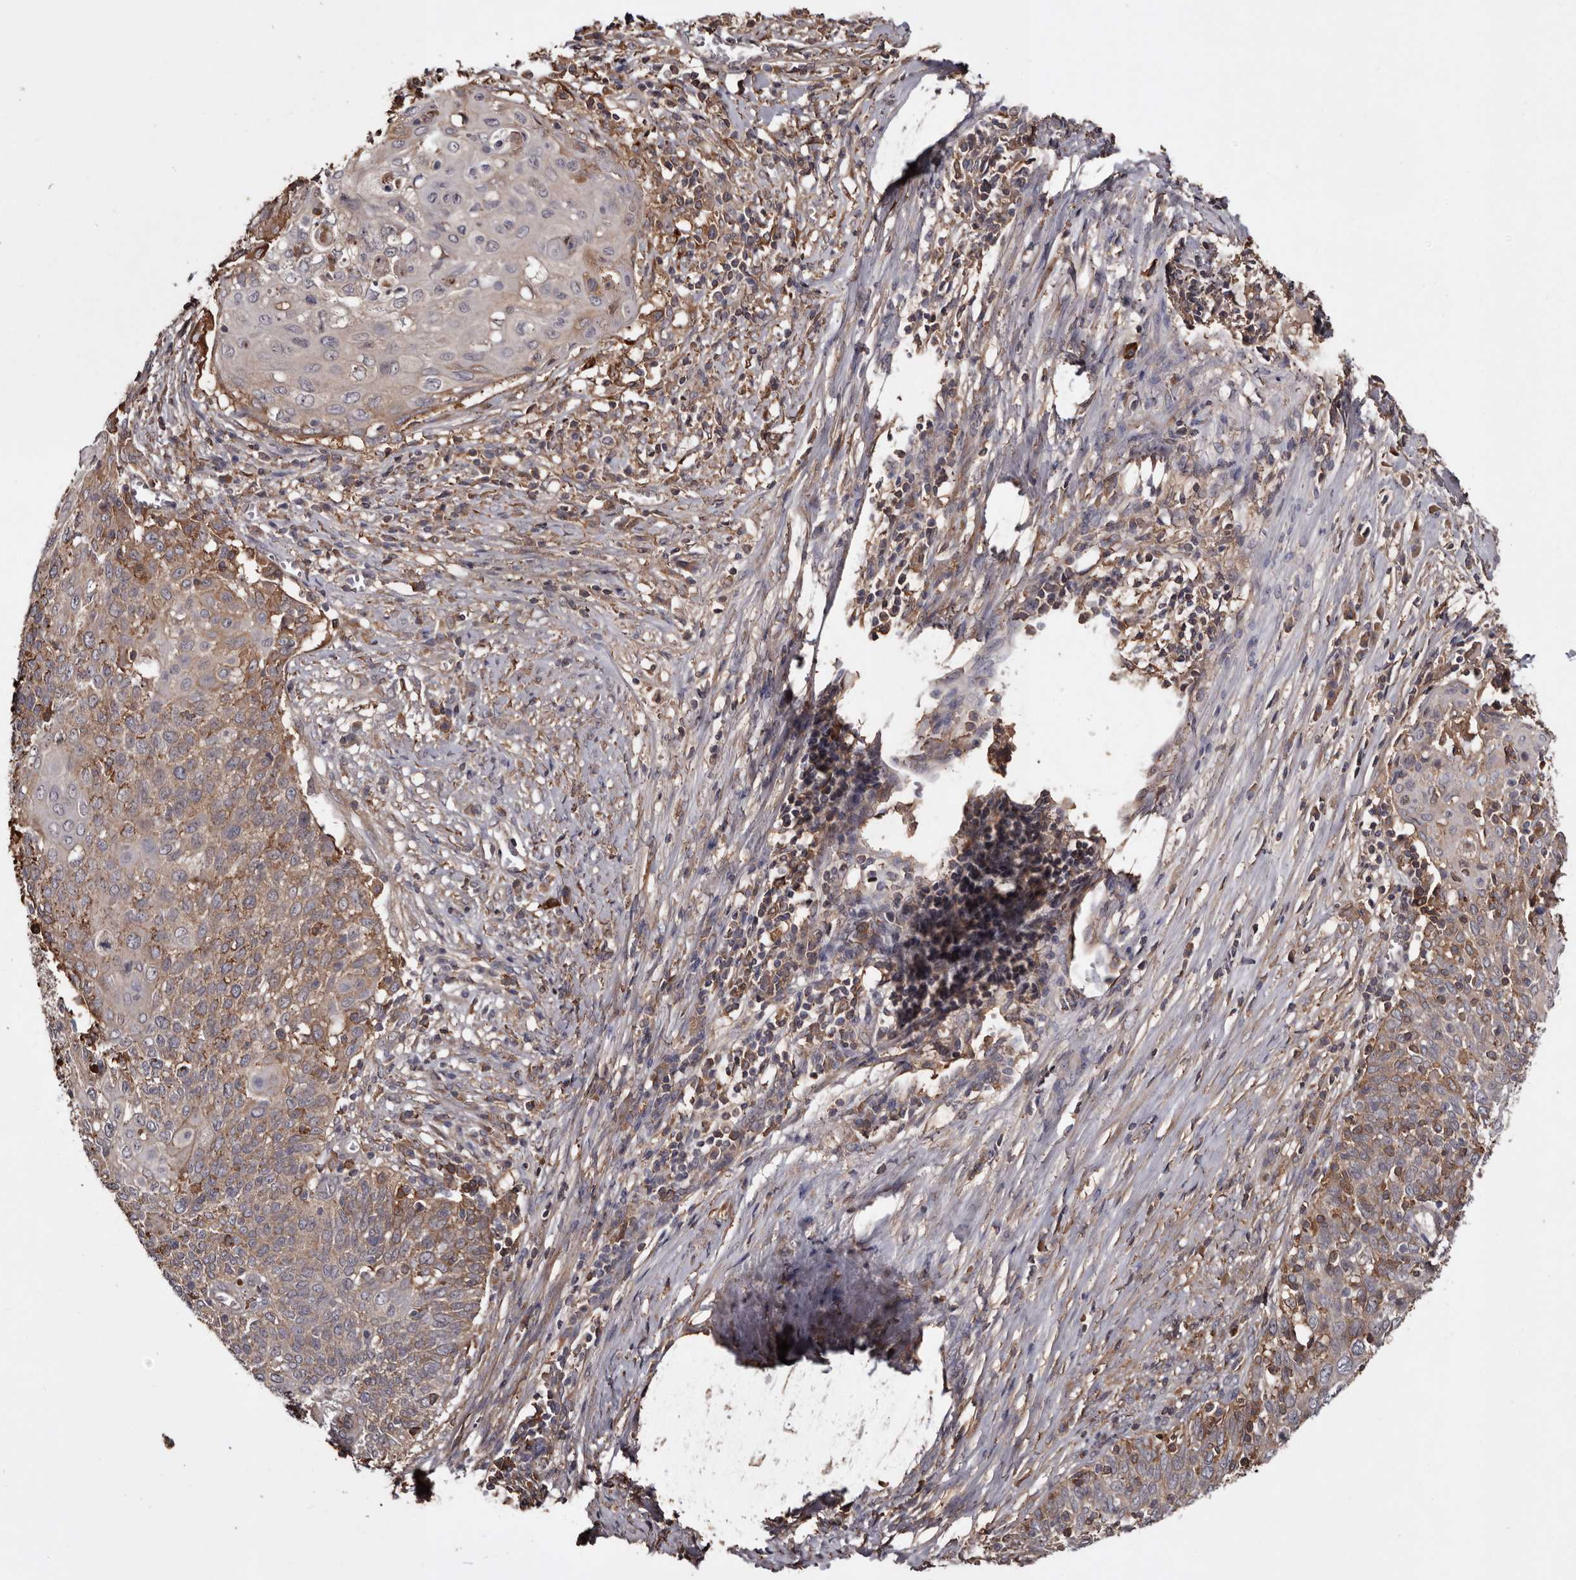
{"staining": {"intensity": "weak", "quantity": ">75%", "location": "cytoplasmic/membranous"}, "tissue": "cervical cancer", "cell_type": "Tumor cells", "image_type": "cancer", "snomed": [{"axis": "morphology", "description": "Squamous cell carcinoma, NOS"}, {"axis": "topography", "description": "Cervix"}], "caption": "This is a micrograph of immunohistochemistry (IHC) staining of cervical squamous cell carcinoma, which shows weak expression in the cytoplasmic/membranous of tumor cells.", "gene": "CYP1B1", "patient": {"sex": "female", "age": 39}}